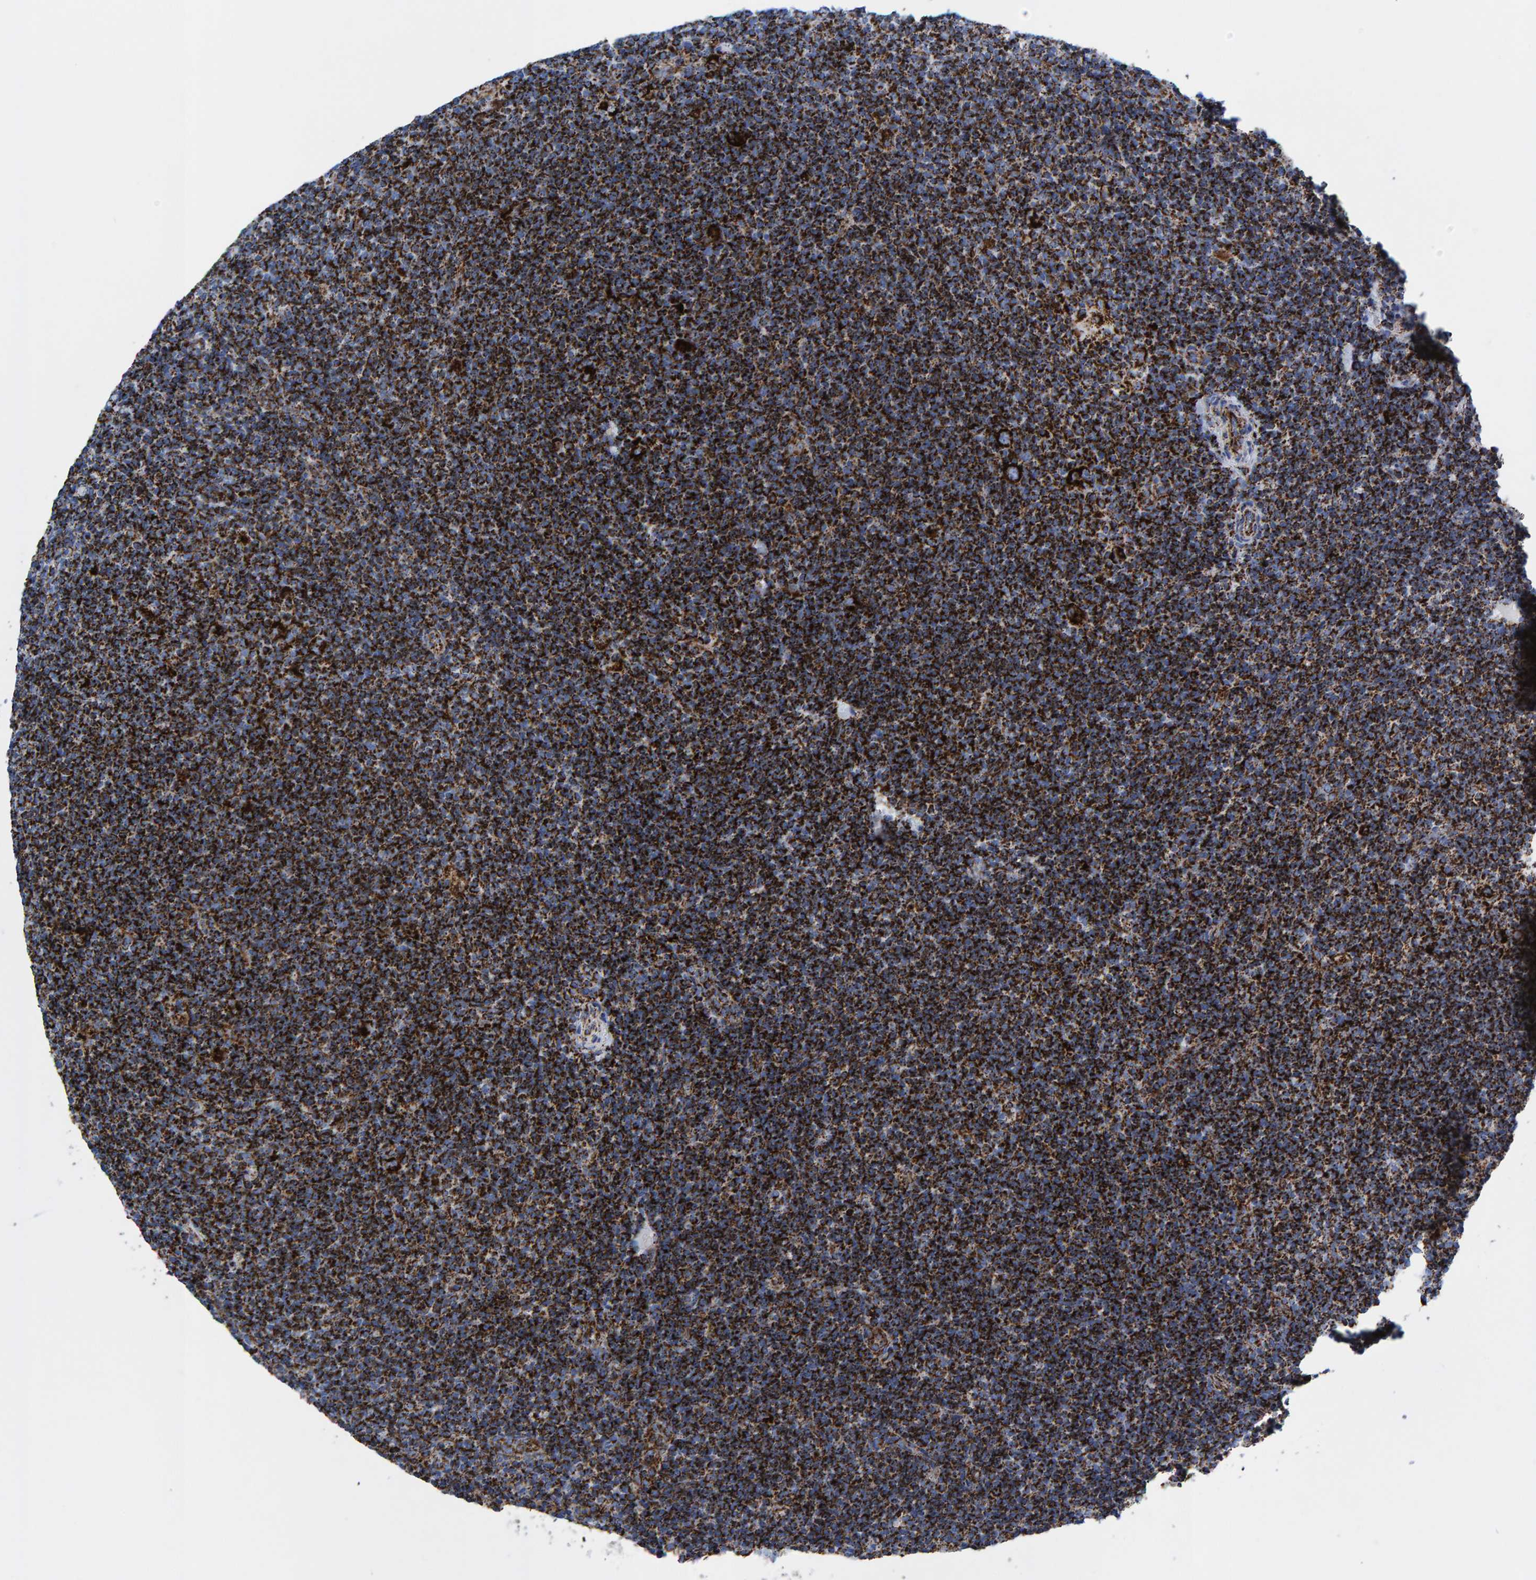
{"staining": {"intensity": "strong", "quantity": ">75%", "location": "cytoplasmic/membranous"}, "tissue": "lymphoma", "cell_type": "Tumor cells", "image_type": "cancer", "snomed": [{"axis": "morphology", "description": "Hodgkin's disease, NOS"}, {"axis": "topography", "description": "Lymph node"}], "caption": "A micrograph of lymphoma stained for a protein exhibits strong cytoplasmic/membranous brown staining in tumor cells.", "gene": "ENSG00000262660", "patient": {"sex": "female", "age": 57}}